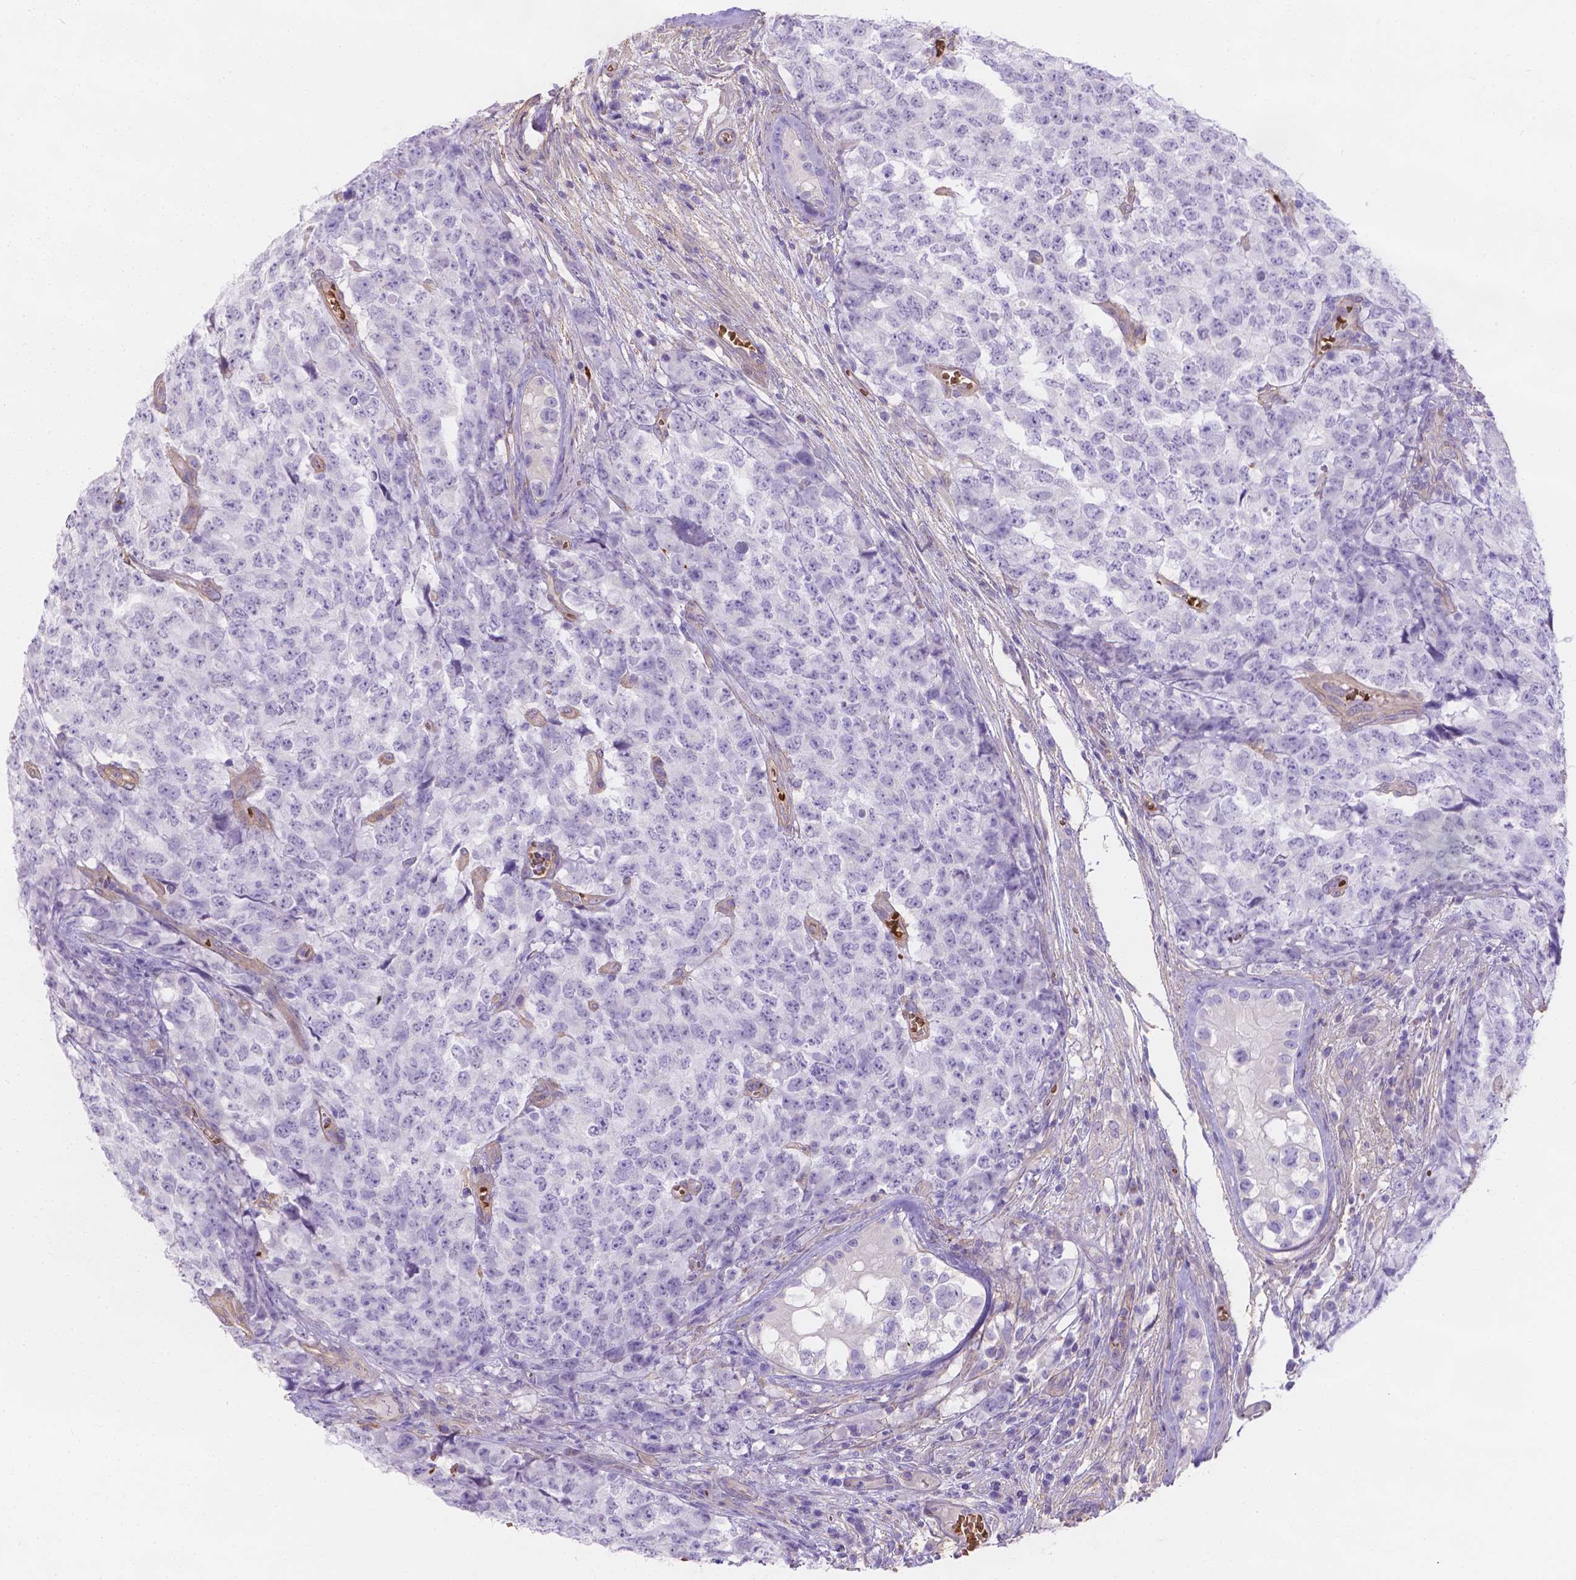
{"staining": {"intensity": "negative", "quantity": "none", "location": "none"}, "tissue": "testis cancer", "cell_type": "Tumor cells", "image_type": "cancer", "snomed": [{"axis": "morphology", "description": "Carcinoma, Embryonal, NOS"}, {"axis": "topography", "description": "Testis"}], "caption": "Protein analysis of testis embryonal carcinoma exhibits no significant staining in tumor cells. (DAB immunohistochemistry (IHC), high magnification).", "gene": "SLC40A1", "patient": {"sex": "male", "age": 23}}